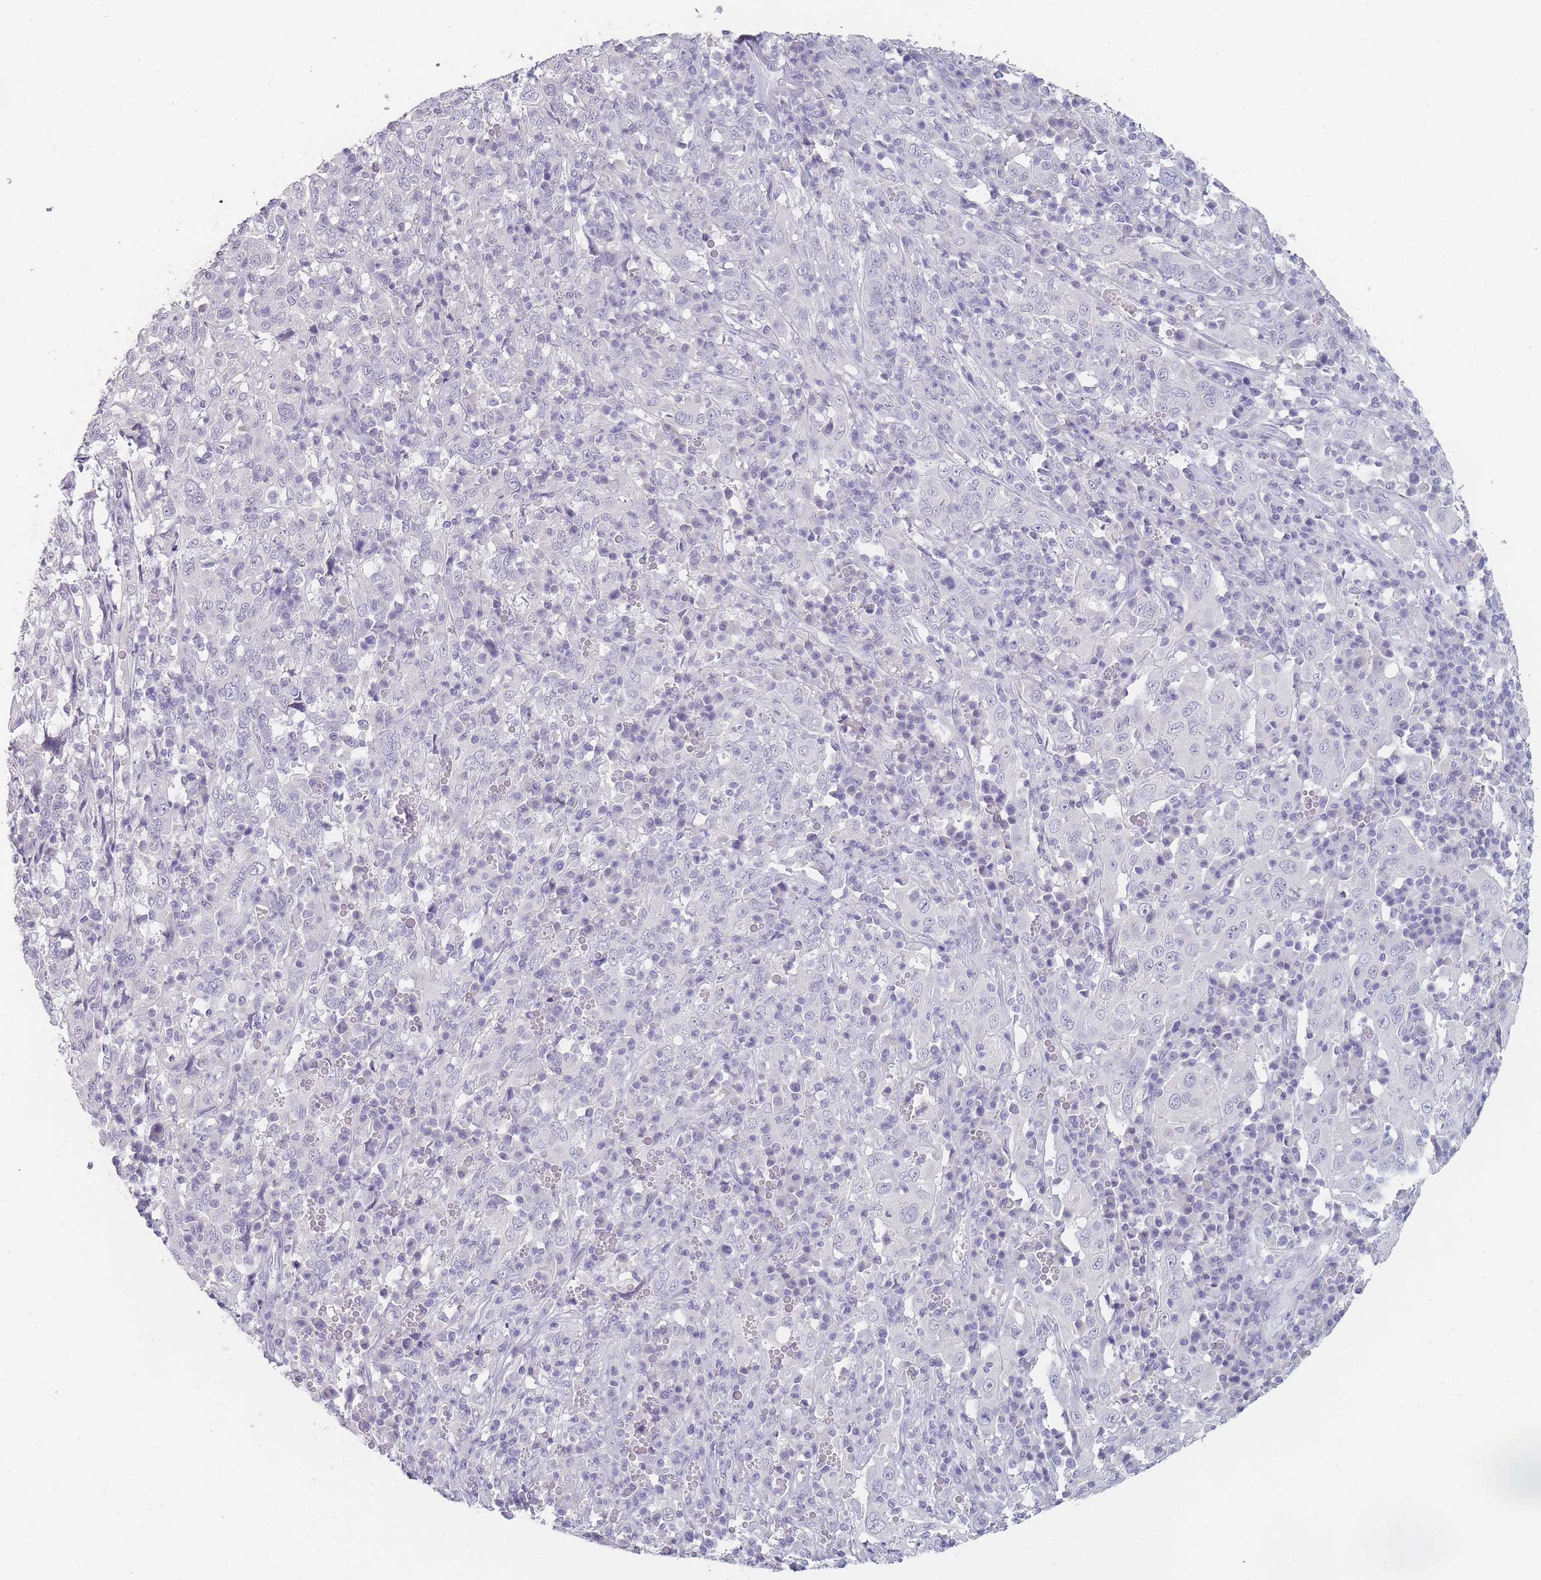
{"staining": {"intensity": "negative", "quantity": "none", "location": "none"}, "tissue": "cervical cancer", "cell_type": "Tumor cells", "image_type": "cancer", "snomed": [{"axis": "morphology", "description": "Squamous cell carcinoma, NOS"}, {"axis": "topography", "description": "Cervix"}], "caption": "DAB (3,3'-diaminobenzidine) immunohistochemical staining of human cervical cancer displays no significant positivity in tumor cells.", "gene": "INS", "patient": {"sex": "female", "age": 46}}